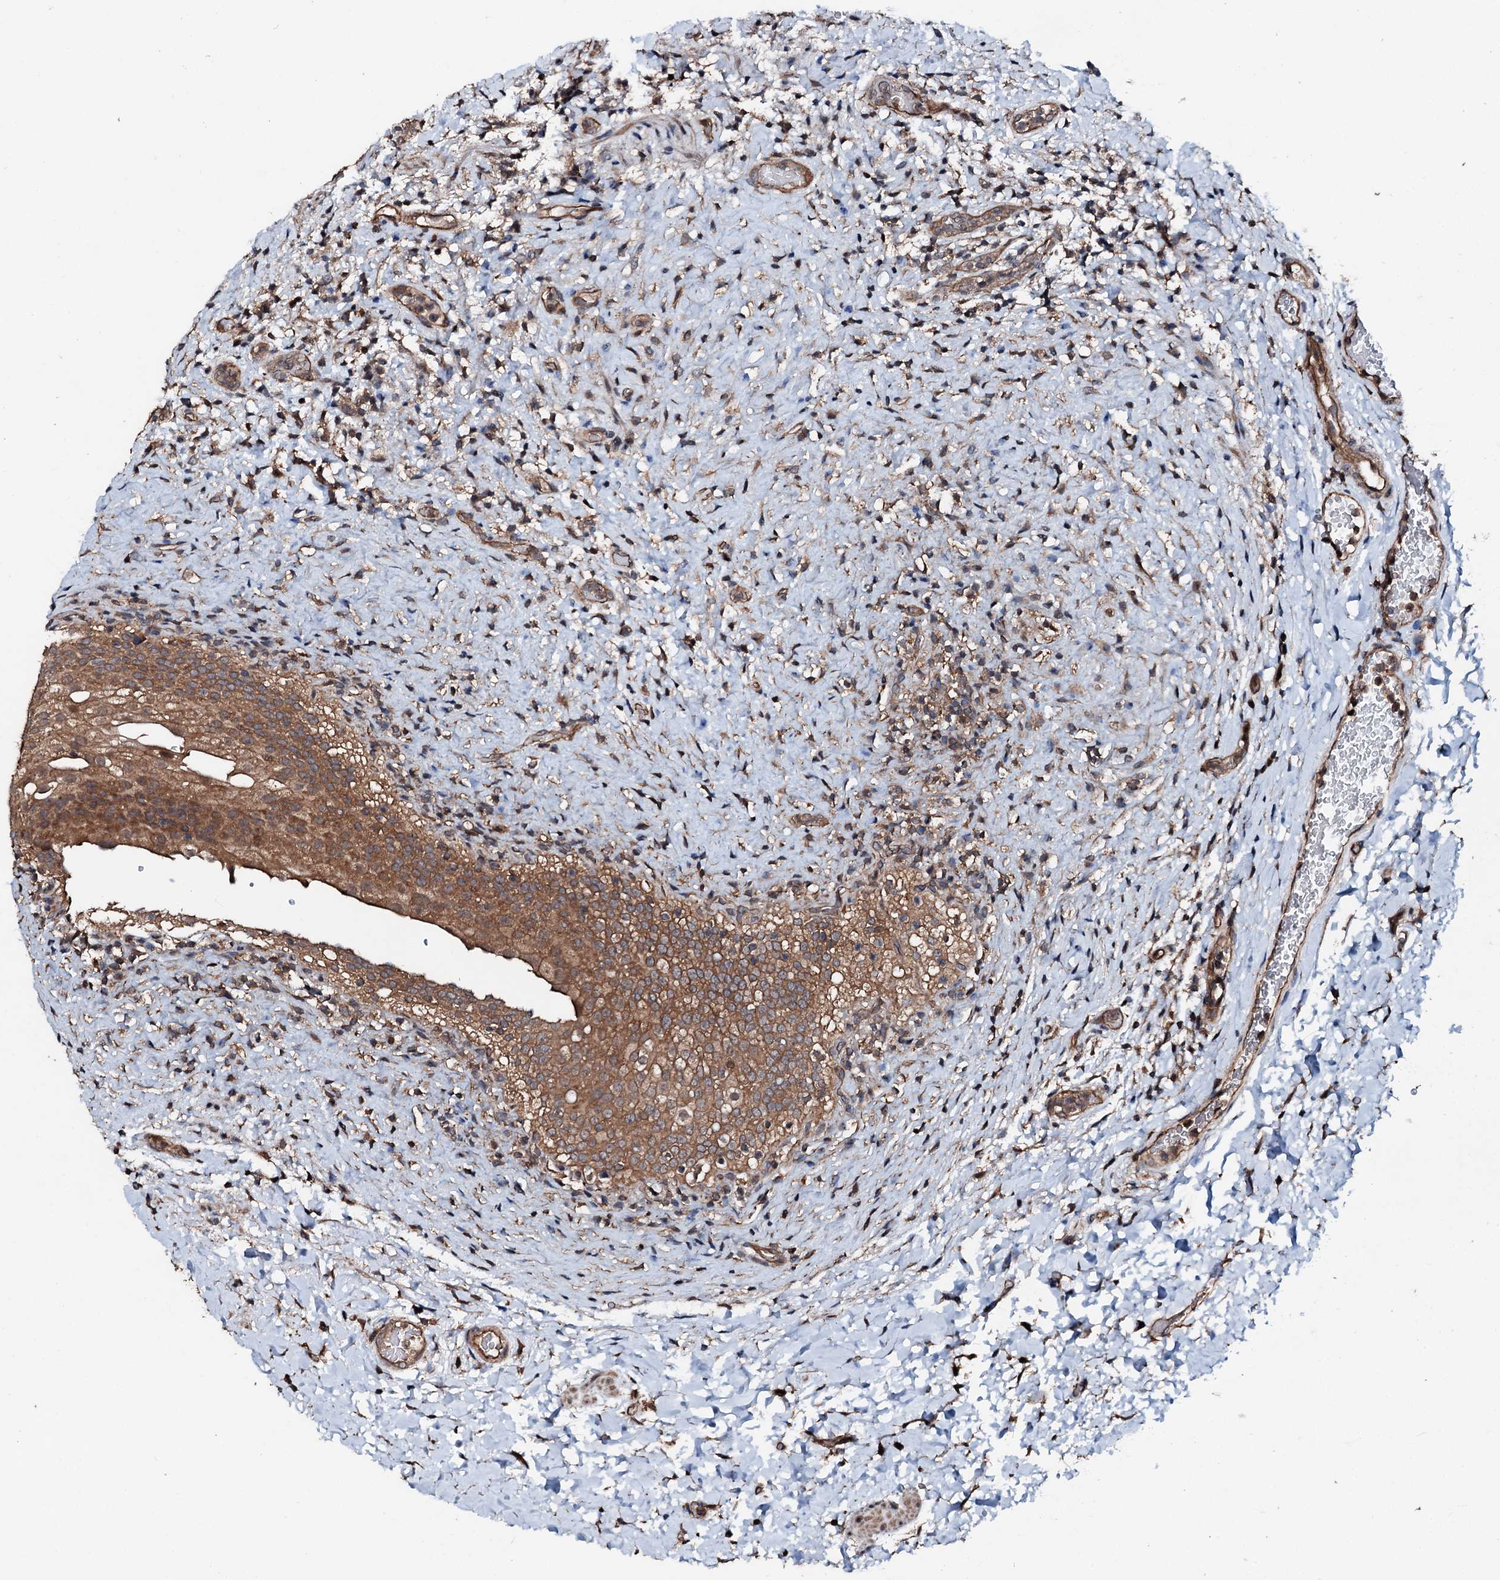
{"staining": {"intensity": "moderate", "quantity": ">75%", "location": "cytoplasmic/membranous"}, "tissue": "urinary bladder", "cell_type": "Urothelial cells", "image_type": "normal", "snomed": [{"axis": "morphology", "description": "Normal tissue, NOS"}, {"axis": "topography", "description": "Urinary bladder"}], "caption": "Immunohistochemical staining of unremarkable human urinary bladder shows >75% levels of moderate cytoplasmic/membranous protein expression in about >75% of urothelial cells.", "gene": "FGD4", "patient": {"sex": "female", "age": 27}}